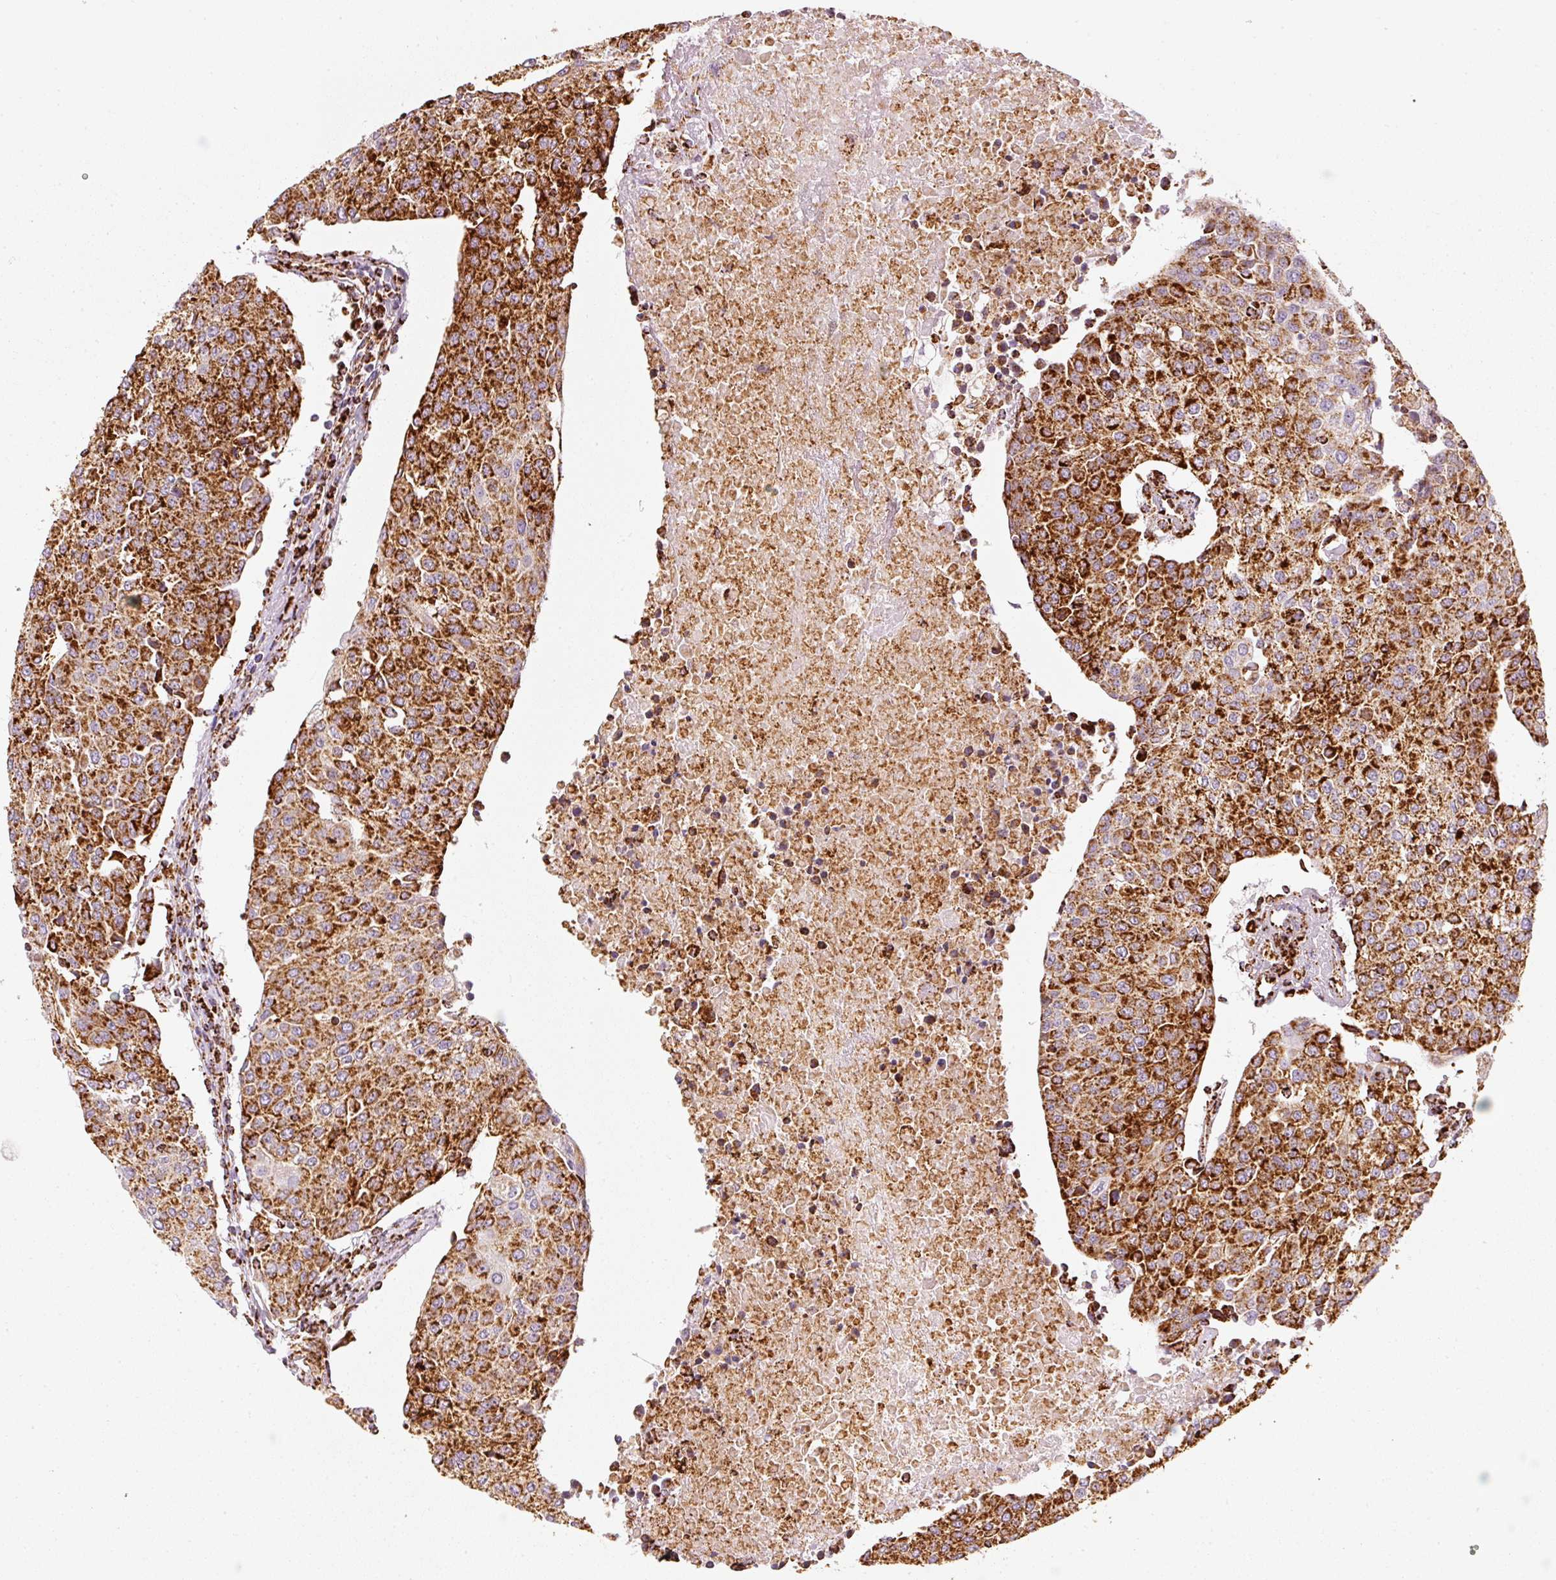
{"staining": {"intensity": "strong", "quantity": ">75%", "location": "cytoplasmic/membranous"}, "tissue": "urothelial cancer", "cell_type": "Tumor cells", "image_type": "cancer", "snomed": [{"axis": "morphology", "description": "Urothelial carcinoma, High grade"}, {"axis": "topography", "description": "Urinary bladder"}], "caption": "Protein analysis of urothelial cancer tissue exhibits strong cytoplasmic/membranous staining in approximately >75% of tumor cells. Ihc stains the protein in brown and the nuclei are stained blue.", "gene": "MT-CO2", "patient": {"sex": "female", "age": 85}}